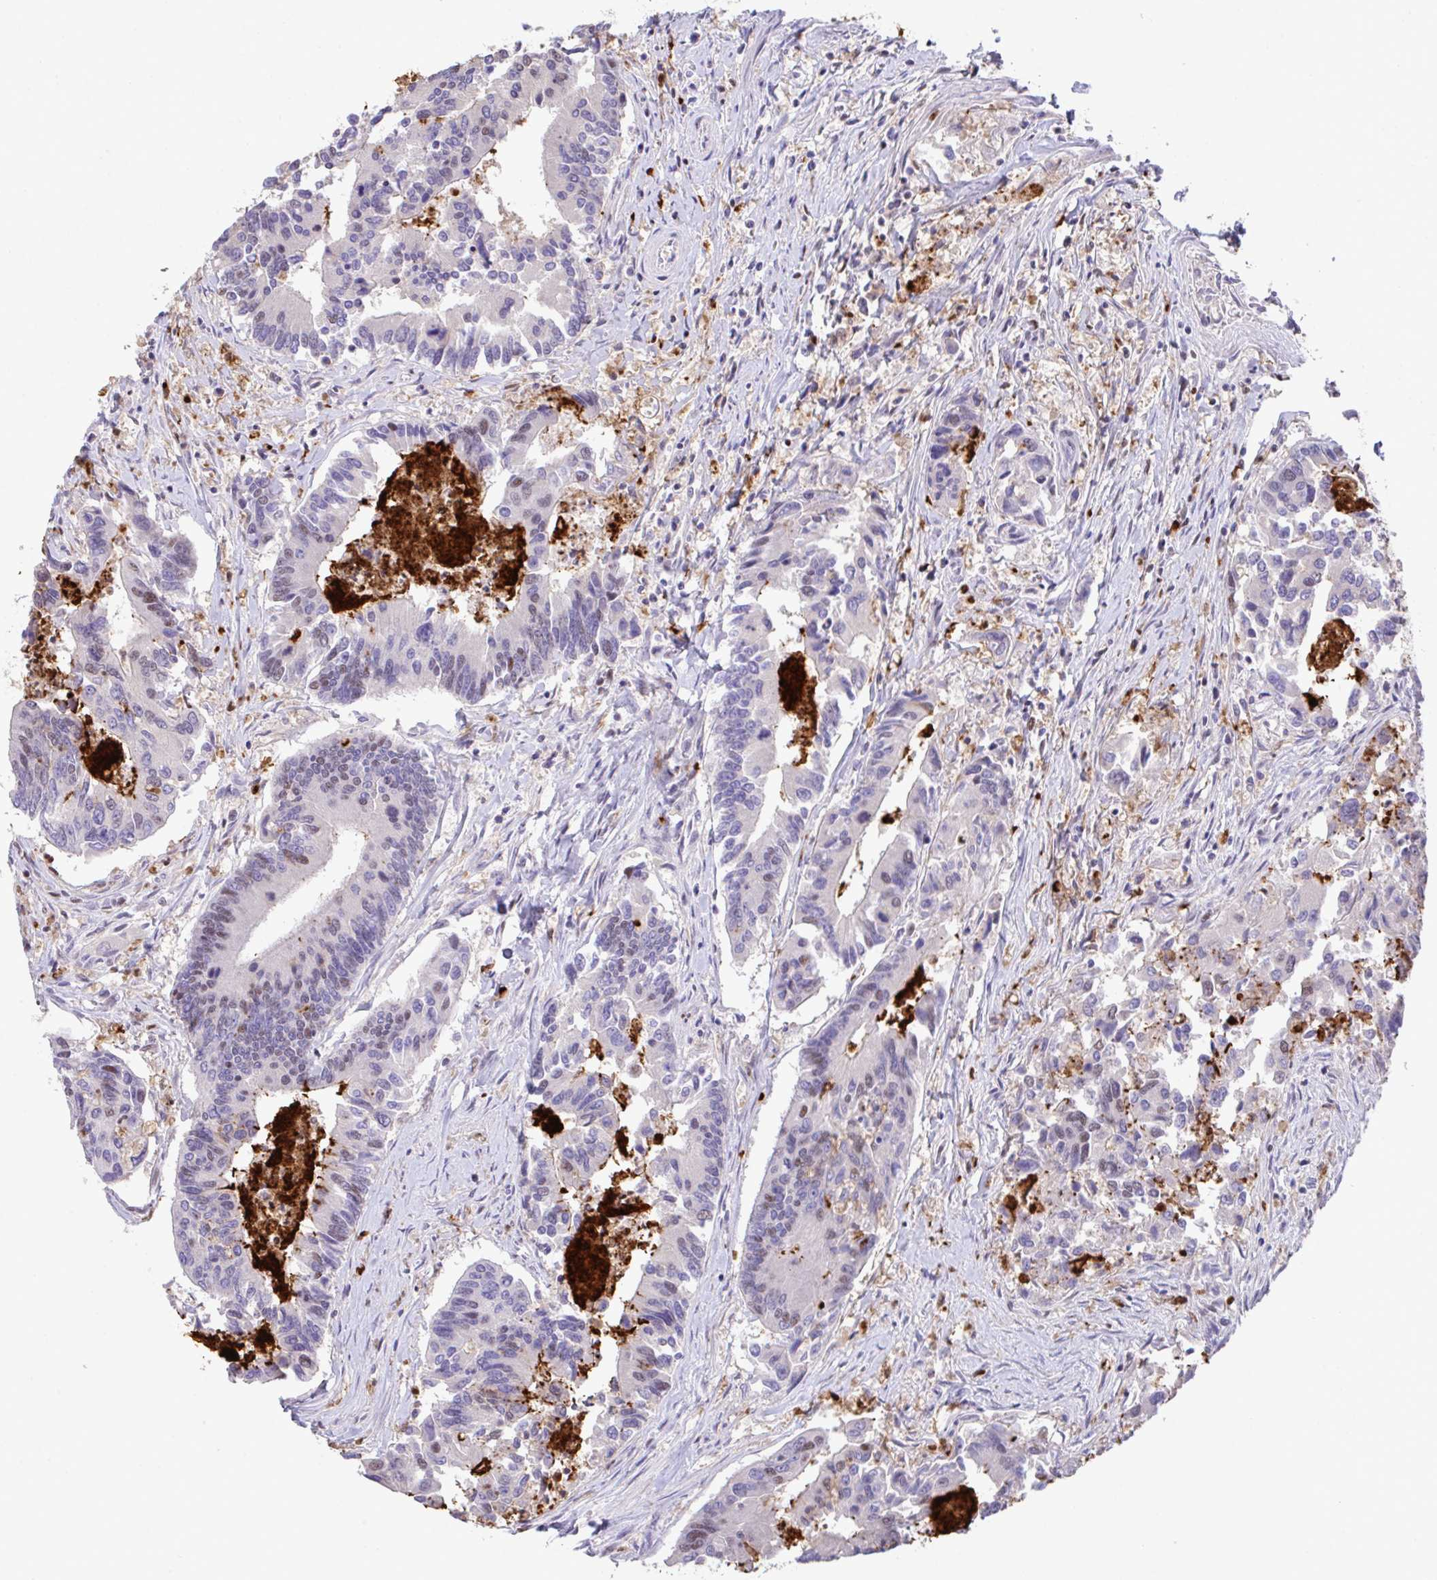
{"staining": {"intensity": "weak", "quantity": "<25%", "location": "nuclear"}, "tissue": "colorectal cancer", "cell_type": "Tumor cells", "image_type": "cancer", "snomed": [{"axis": "morphology", "description": "Adenocarcinoma, NOS"}, {"axis": "topography", "description": "Colon"}], "caption": "Micrograph shows no significant protein expression in tumor cells of colorectal cancer (adenocarcinoma).", "gene": "OR6K3", "patient": {"sex": "female", "age": 67}}